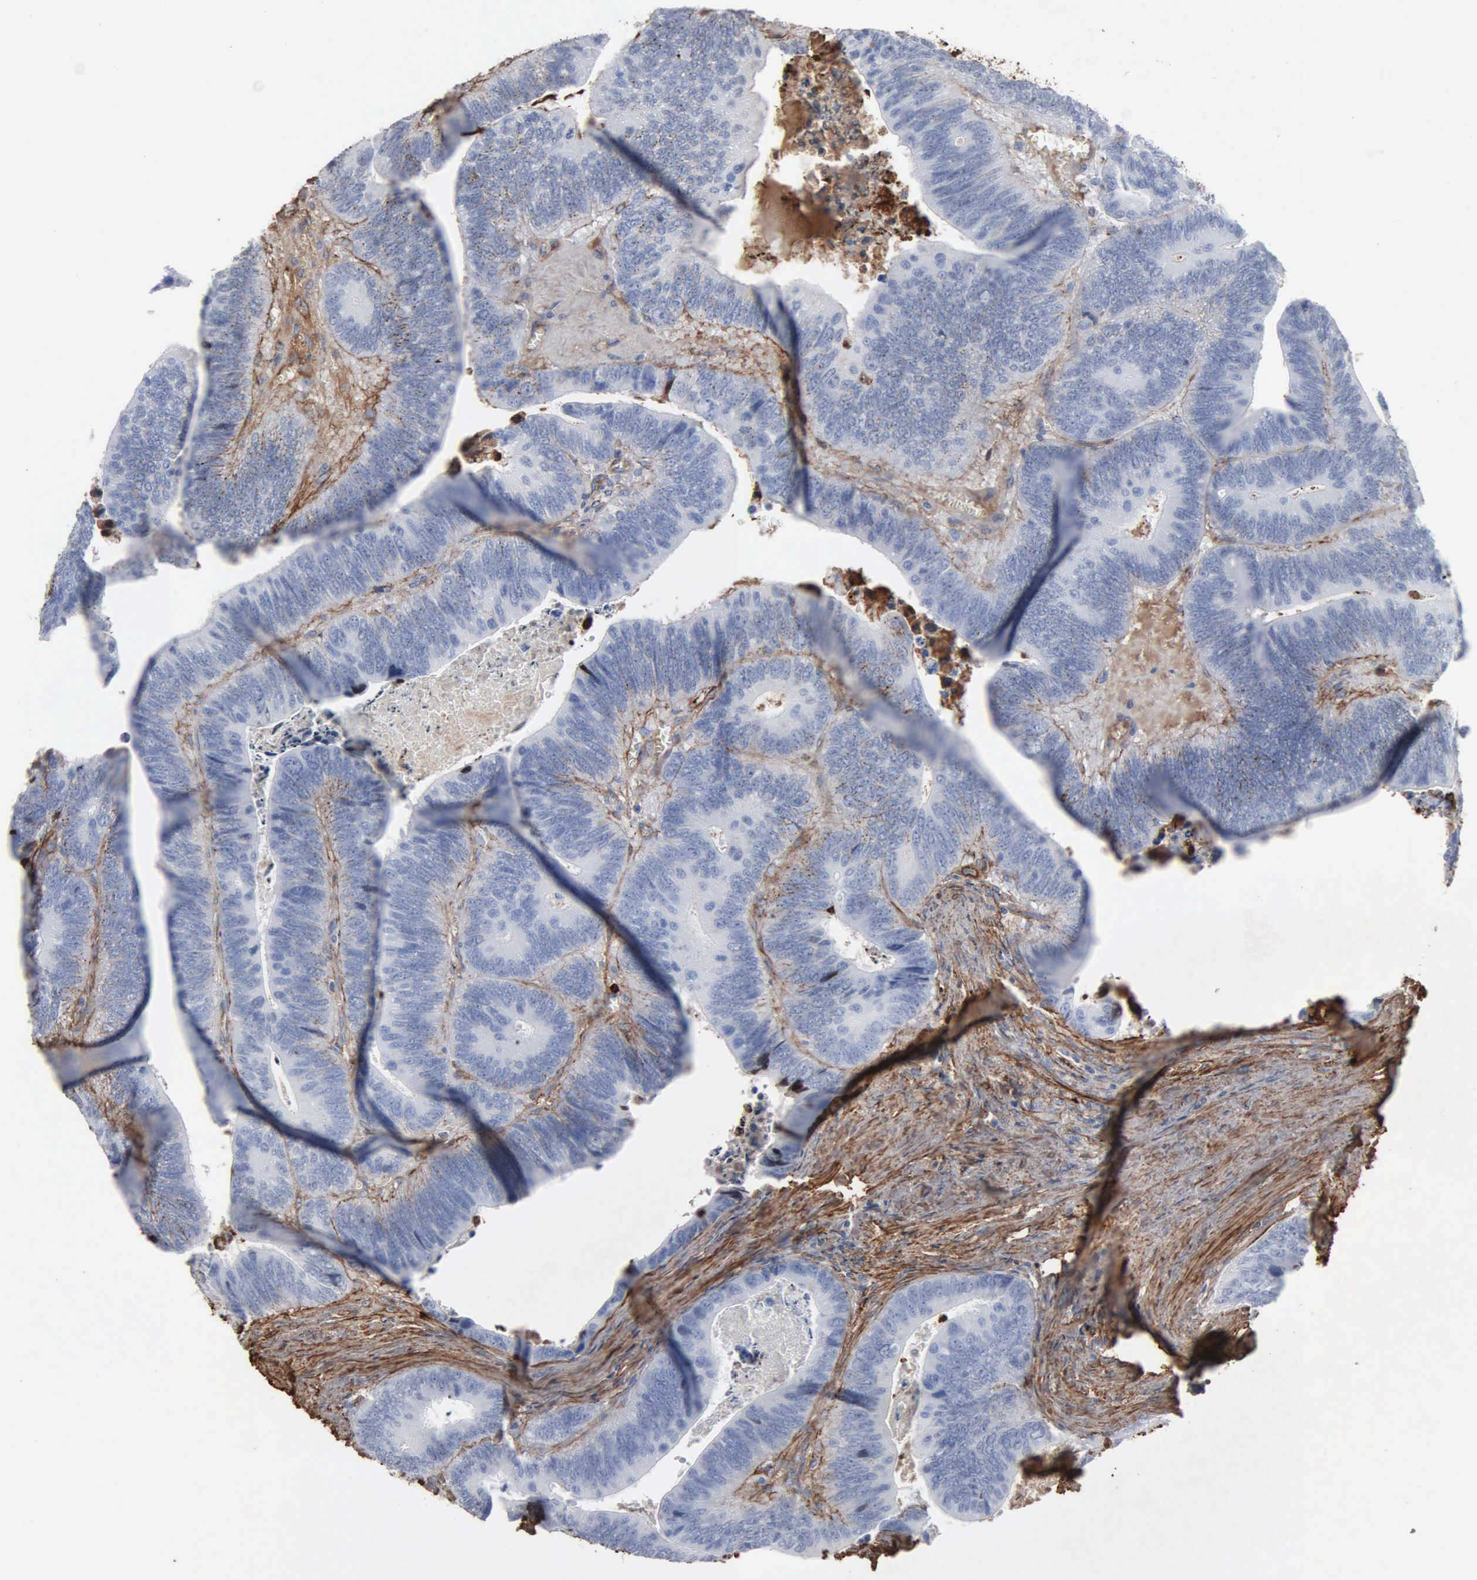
{"staining": {"intensity": "negative", "quantity": "none", "location": "none"}, "tissue": "colorectal cancer", "cell_type": "Tumor cells", "image_type": "cancer", "snomed": [{"axis": "morphology", "description": "Adenocarcinoma, NOS"}, {"axis": "topography", "description": "Colon"}], "caption": "Colorectal cancer stained for a protein using immunohistochemistry (IHC) displays no staining tumor cells.", "gene": "FN1", "patient": {"sex": "male", "age": 72}}